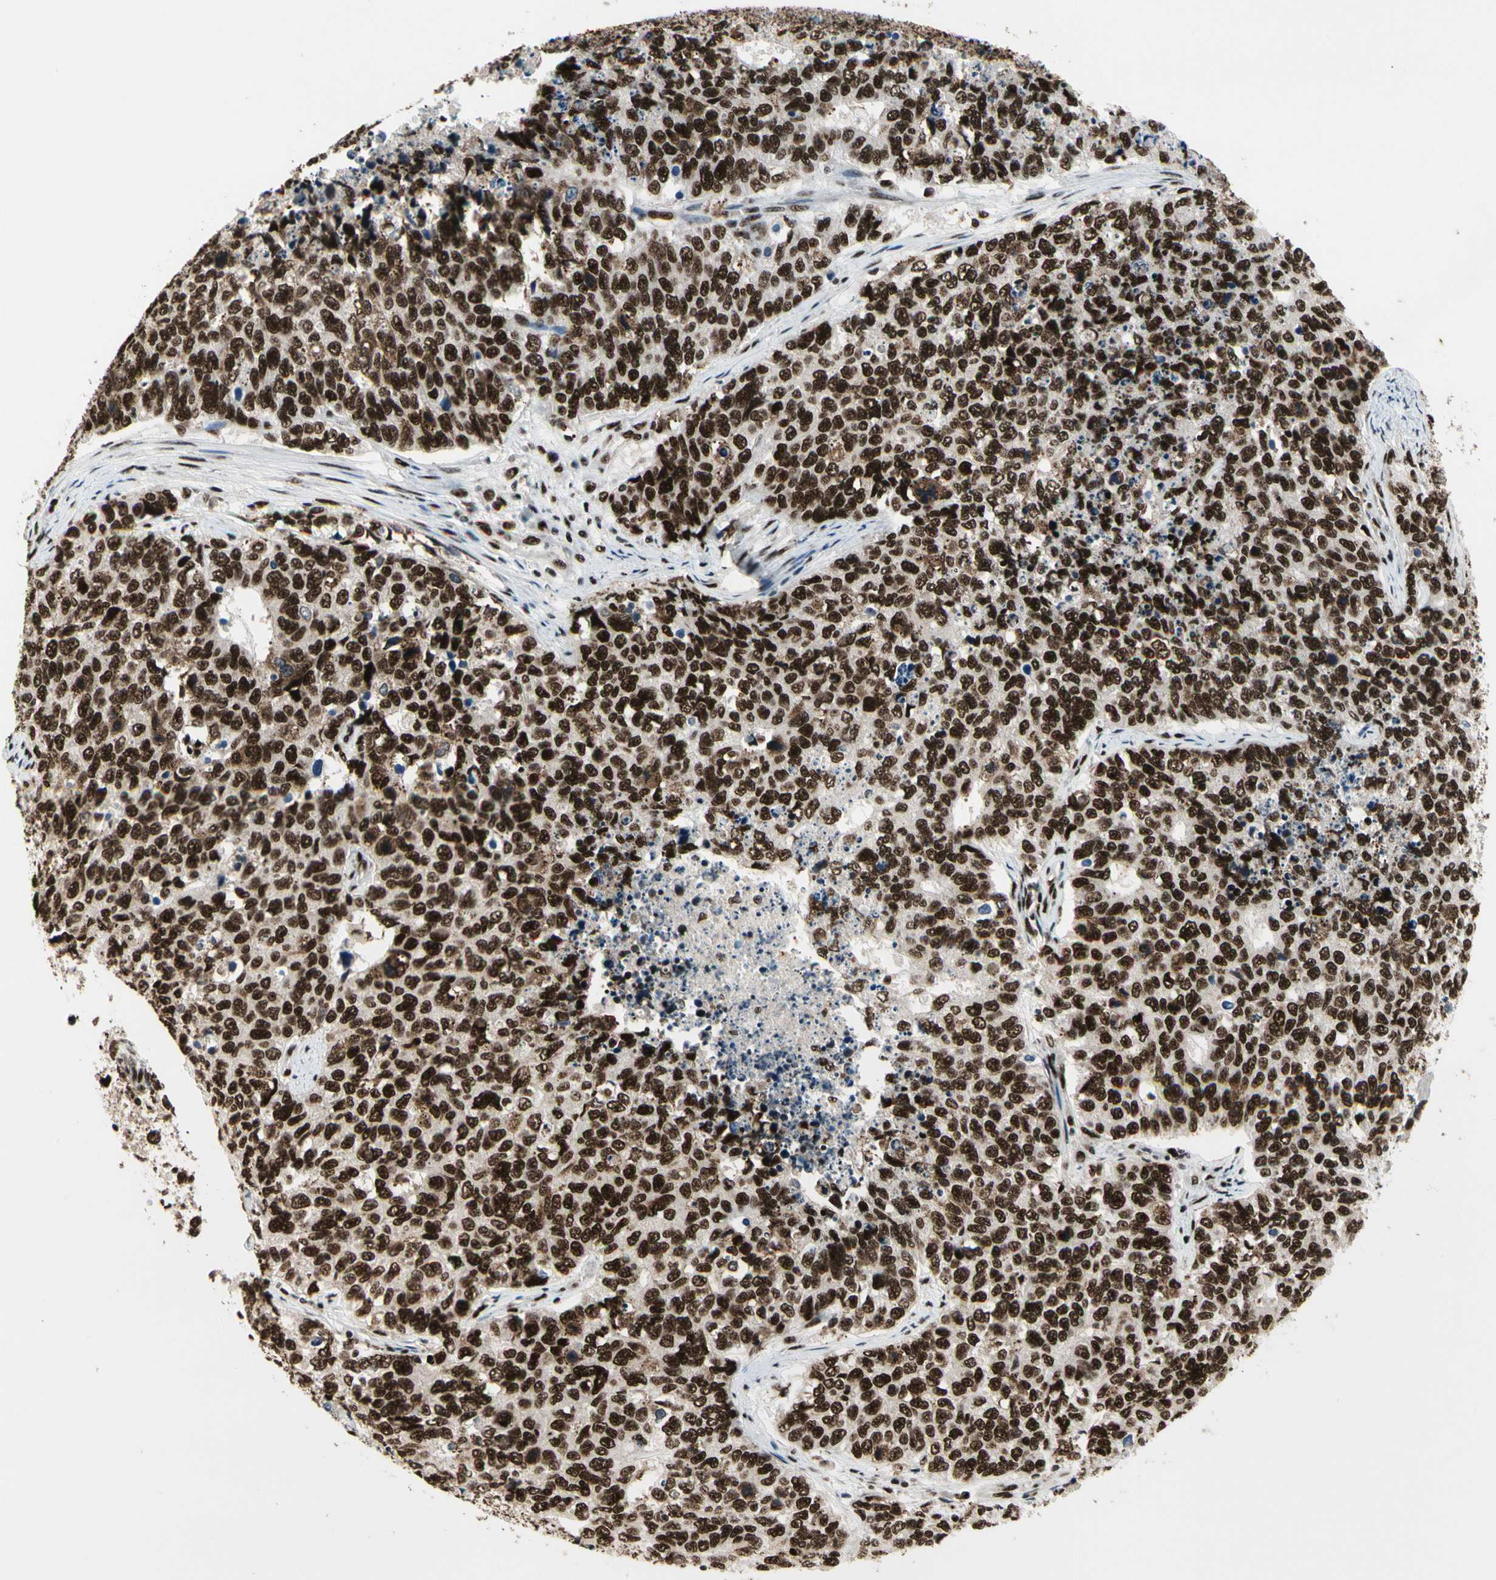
{"staining": {"intensity": "strong", "quantity": ">75%", "location": "nuclear"}, "tissue": "cervical cancer", "cell_type": "Tumor cells", "image_type": "cancer", "snomed": [{"axis": "morphology", "description": "Squamous cell carcinoma, NOS"}, {"axis": "topography", "description": "Cervix"}], "caption": "Cervical cancer (squamous cell carcinoma) was stained to show a protein in brown. There is high levels of strong nuclear staining in about >75% of tumor cells.", "gene": "SRSF11", "patient": {"sex": "female", "age": 63}}